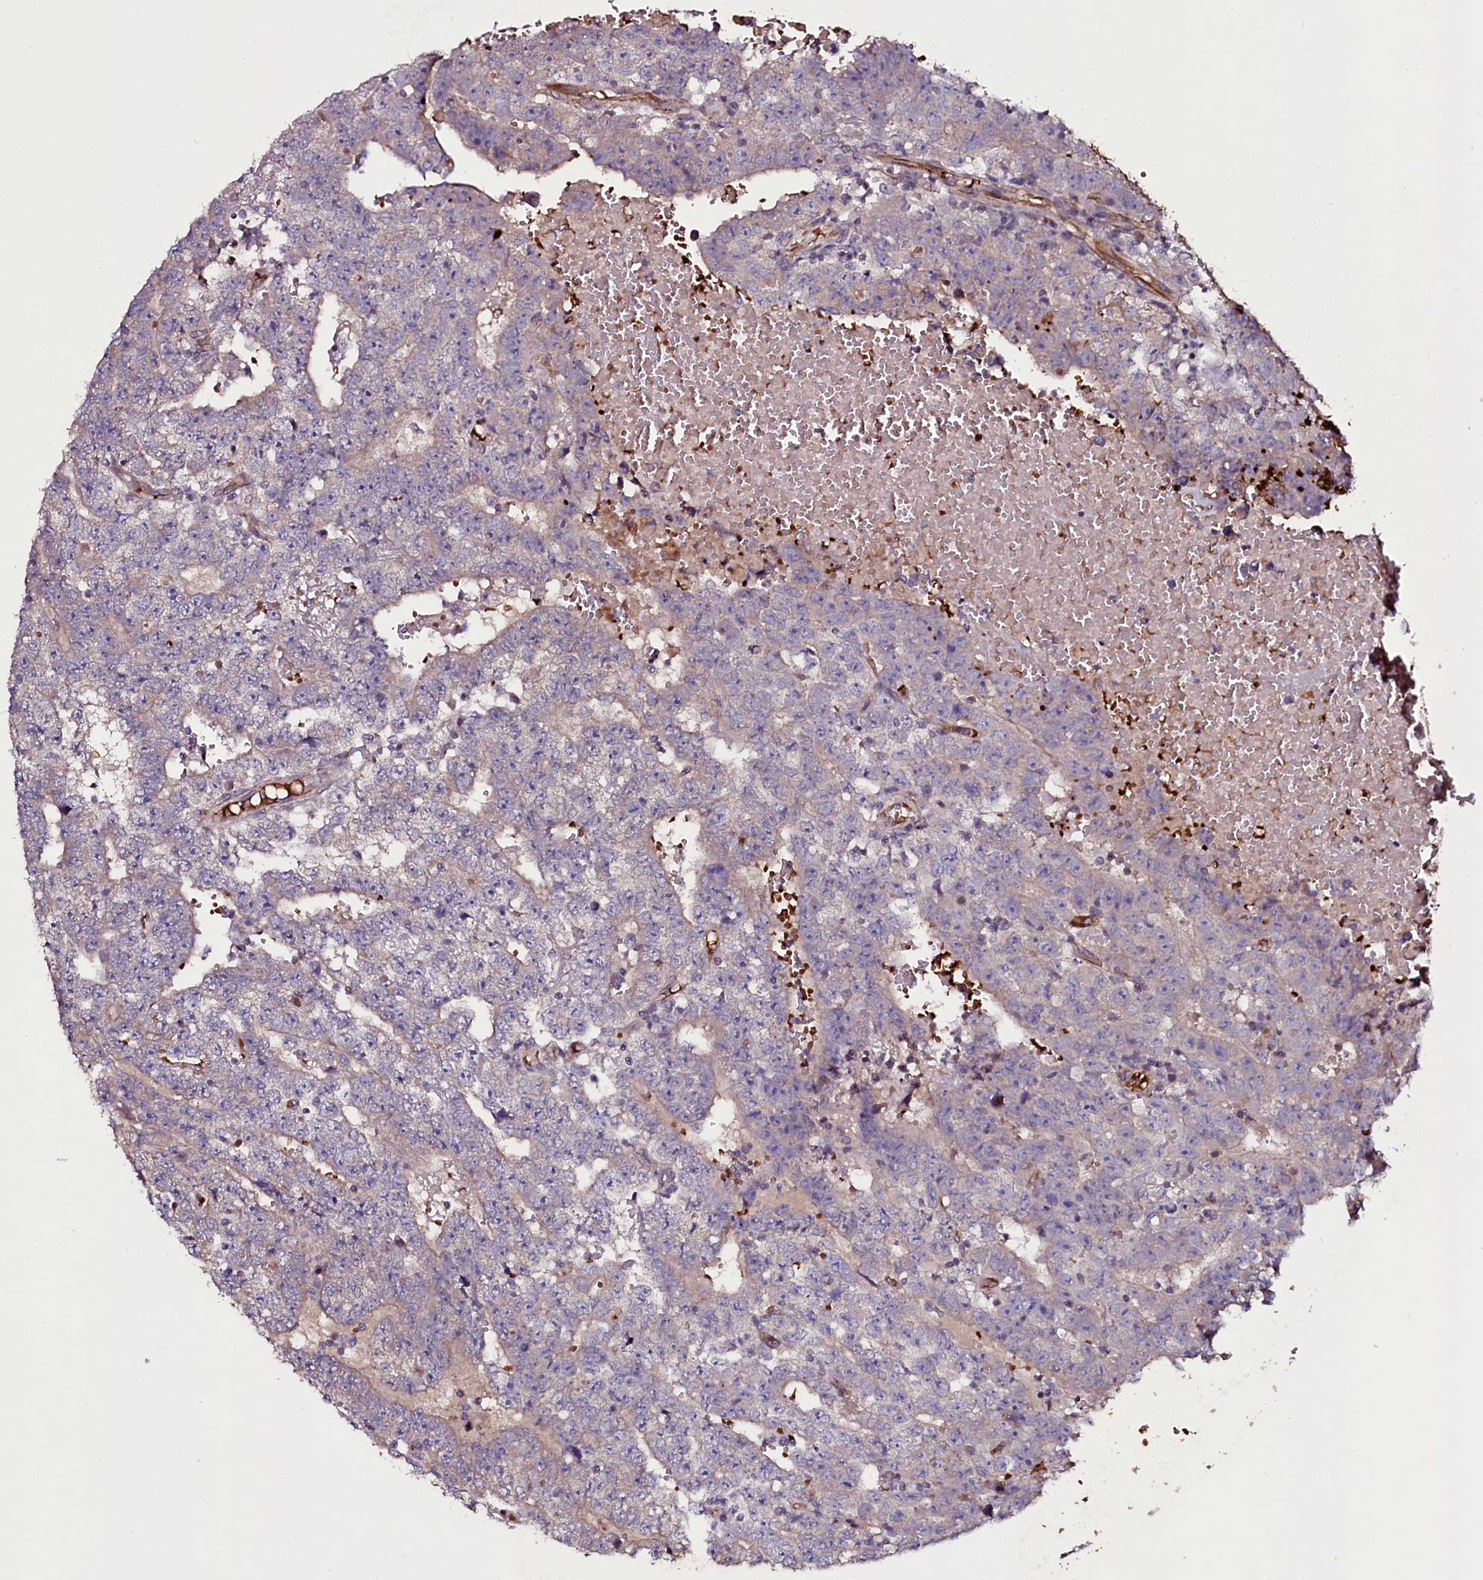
{"staining": {"intensity": "weak", "quantity": "<25%", "location": "cytoplasmic/membranous"}, "tissue": "testis cancer", "cell_type": "Tumor cells", "image_type": "cancer", "snomed": [{"axis": "morphology", "description": "Carcinoma, Embryonal, NOS"}, {"axis": "topography", "description": "Testis"}], "caption": "High power microscopy image of an IHC photomicrograph of embryonal carcinoma (testis), revealing no significant positivity in tumor cells.", "gene": "MEX3C", "patient": {"sex": "male", "age": 25}}